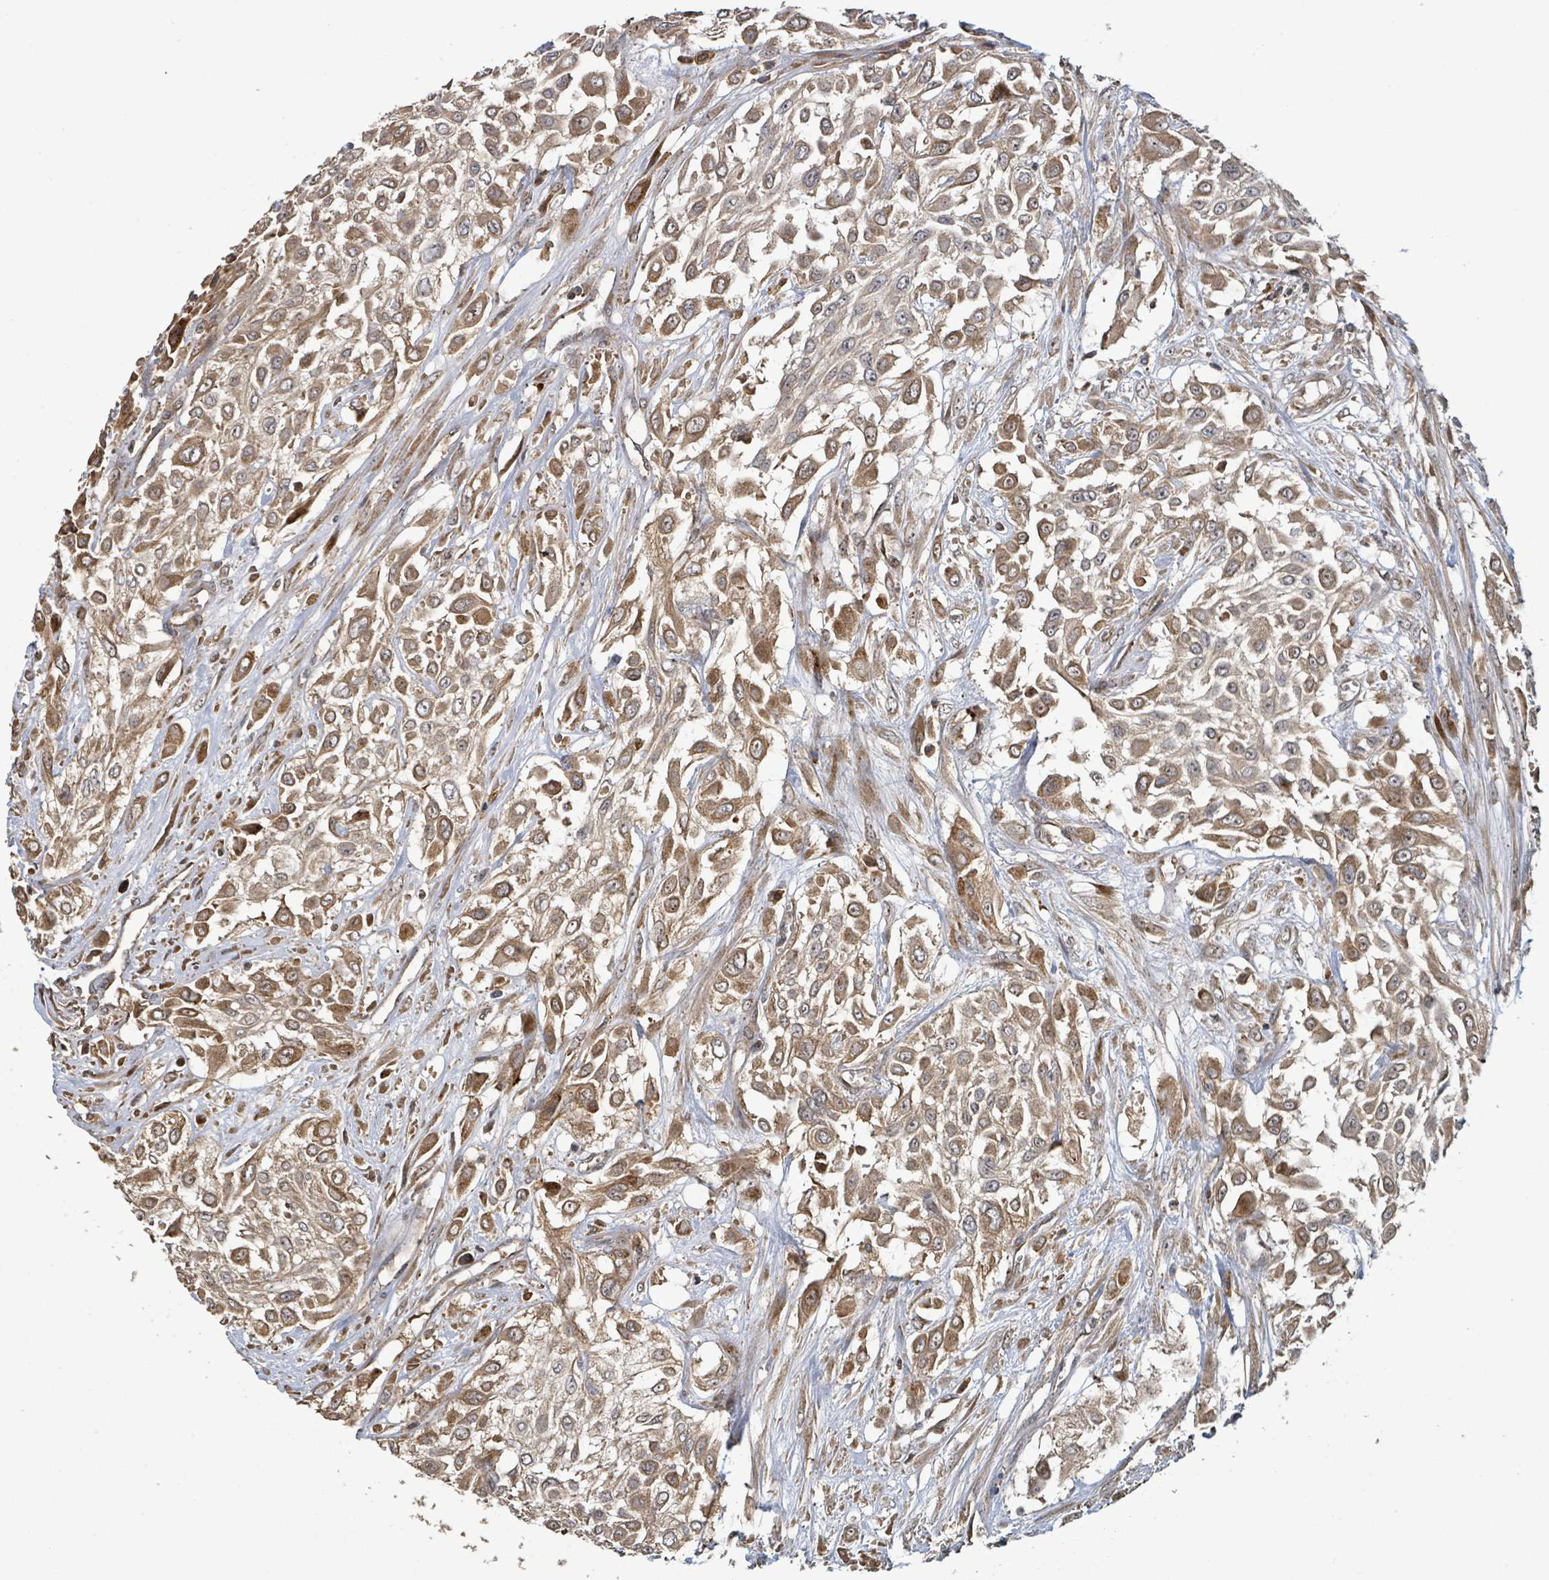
{"staining": {"intensity": "moderate", "quantity": ">75%", "location": "cytoplasmic/membranous"}, "tissue": "urothelial cancer", "cell_type": "Tumor cells", "image_type": "cancer", "snomed": [{"axis": "morphology", "description": "Urothelial carcinoma, High grade"}, {"axis": "topography", "description": "Urinary bladder"}], "caption": "Moderate cytoplasmic/membranous expression is seen in about >75% of tumor cells in urothelial cancer.", "gene": "STARD4", "patient": {"sex": "male", "age": 57}}